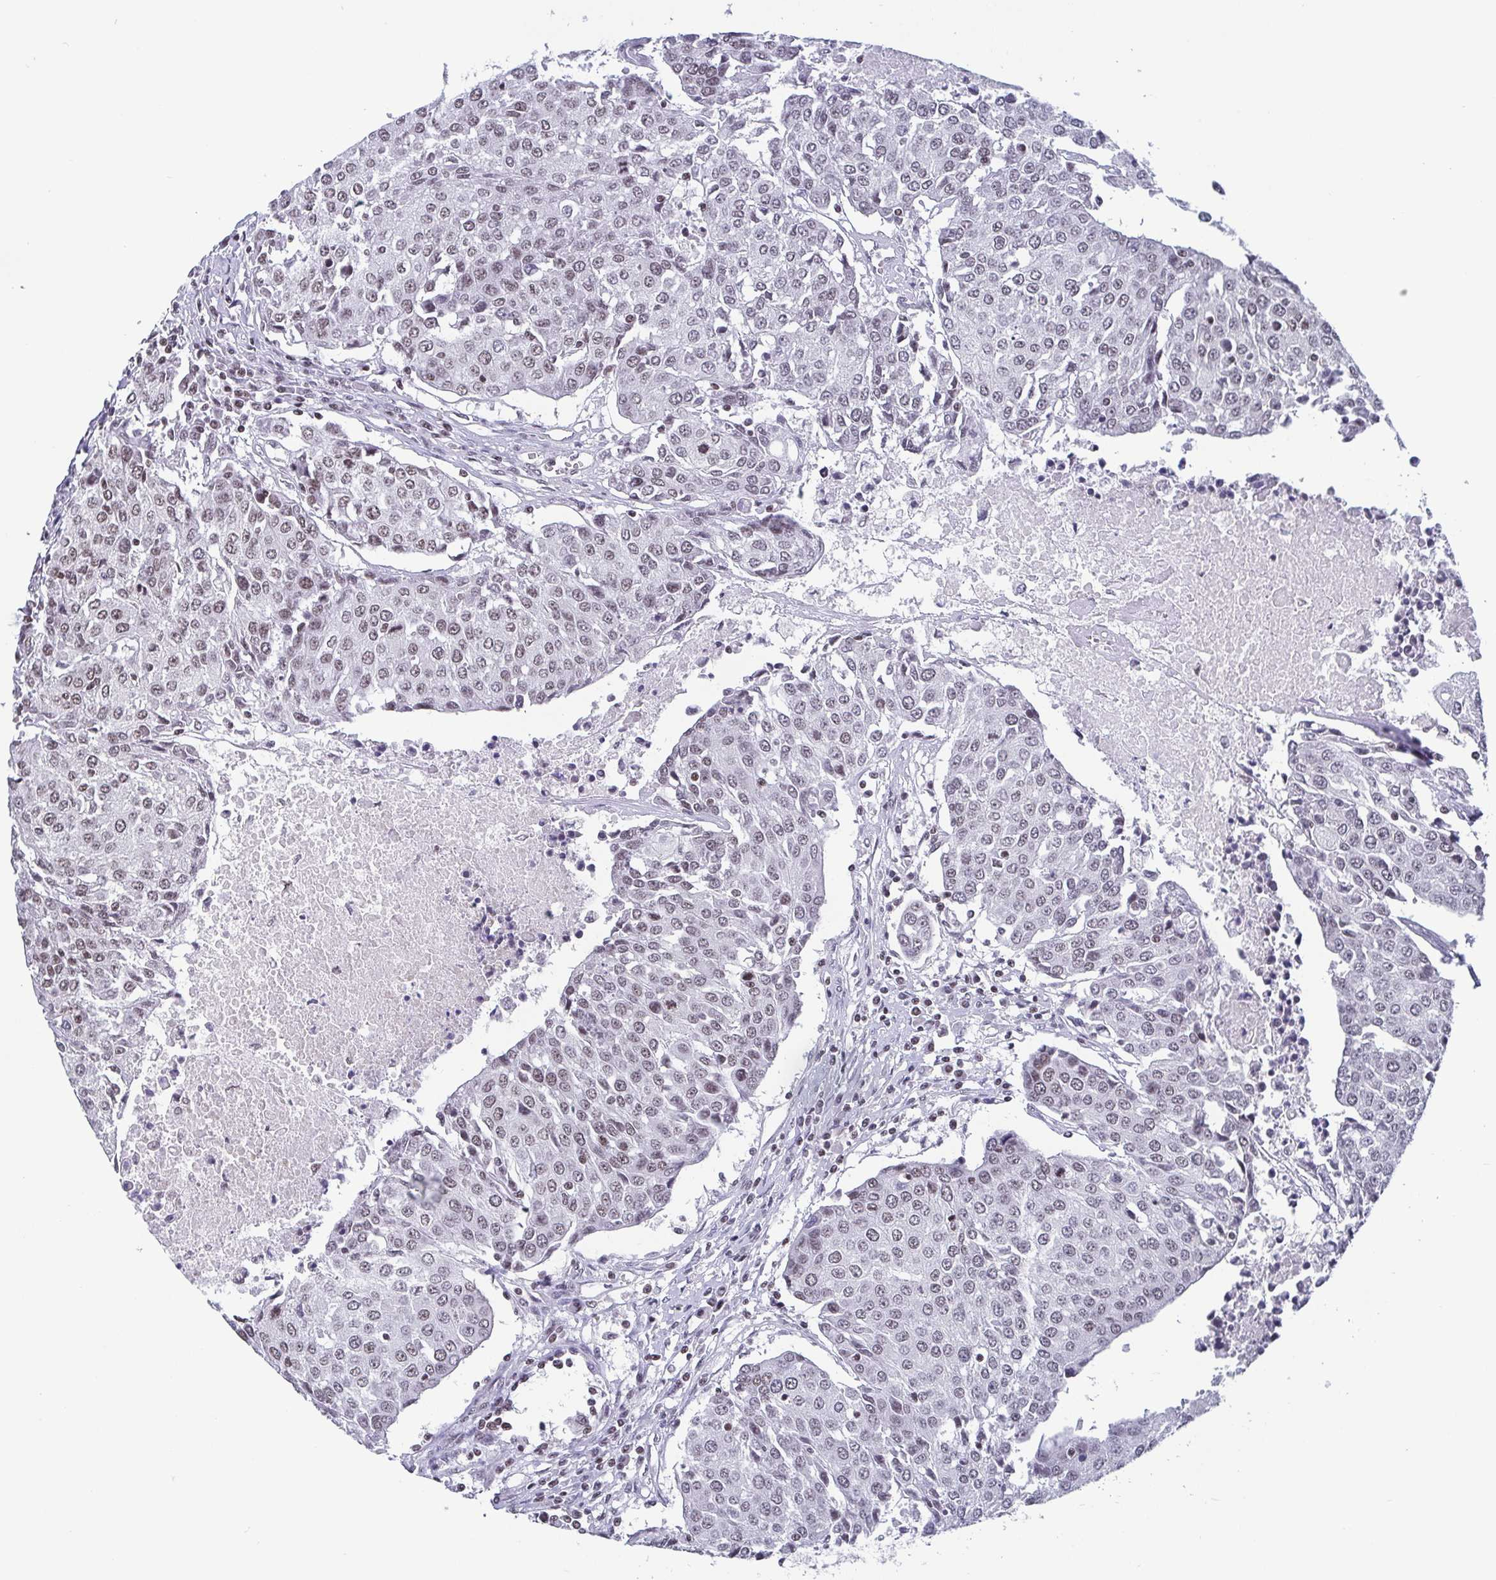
{"staining": {"intensity": "weak", "quantity": "<25%", "location": "nuclear"}, "tissue": "urothelial cancer", "cell_type": "Tumor cells", "image_type": "cancer", "snomed": [{"axis": "morphology", "description": "Urothelial carcinoma, High grade"}, {"axis": "topography", "description": "Urinary bladder"}], "caption": "This histopathology image is of urothelial cancer stained with IHC to label a protein in brown with the nuclei are counter-stained blue. There is no staining in tumor cells.", "gene": "CTCF", "patient": {"sex": "female", "age": 85}}